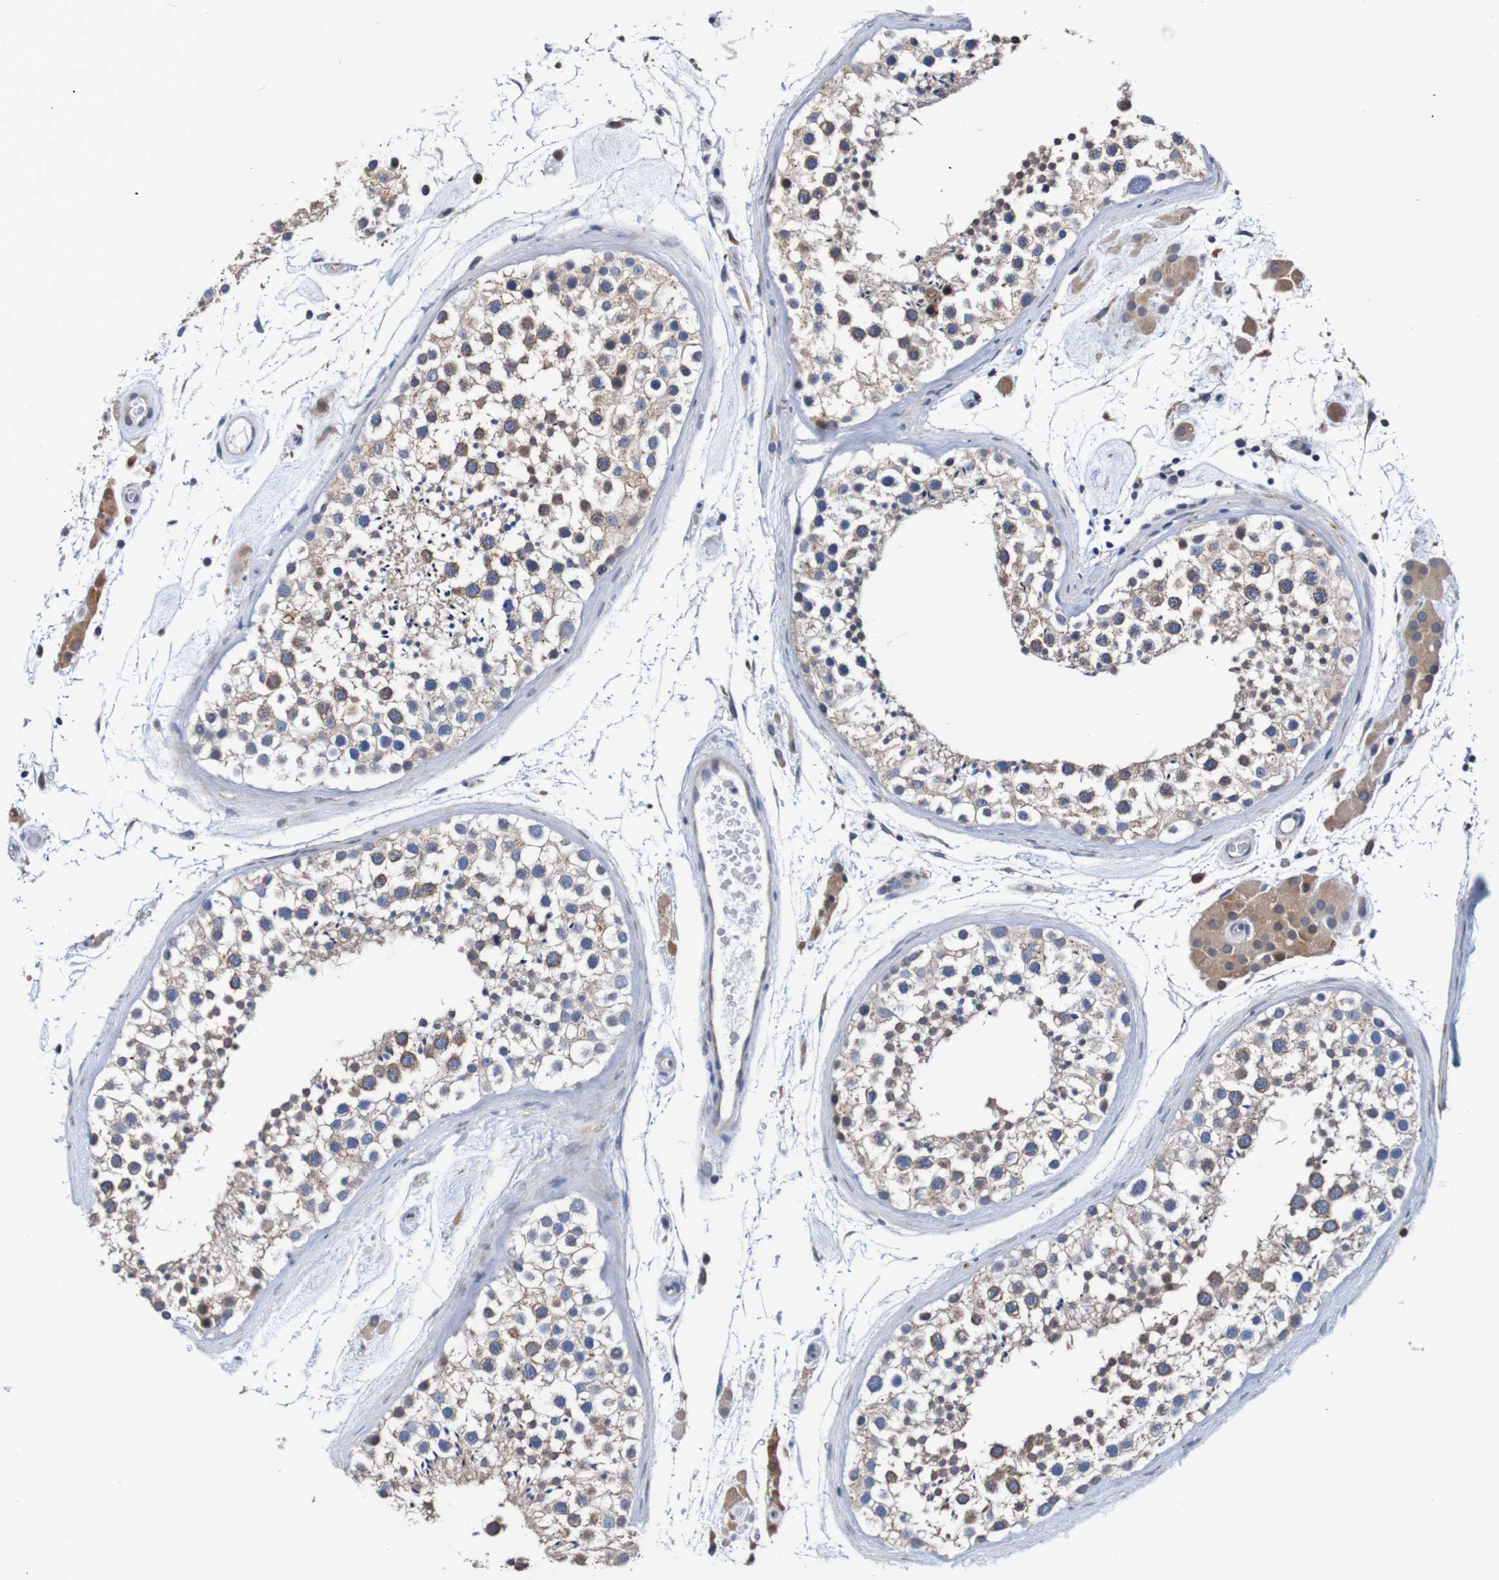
{"staining": {"intensity": "weak", "quantity": ">75%", "location": "cytoplasmic/membranous"}, "tissue": "testis", "cell_type": "Cells in seminiferous ducts", "image_type": "normal", "snomed": [{"axis": "morphology", "description": "Normal tissue, NOS"}, {"axis": "topography", "description": "Testis"}], "caption": "Protein expression analysis of unremarkable human testis reveals weak cytoplasmic/membranous staining in approximately >75% of cells in seminiferous ducts. Using DAB (3,3'-diaminobenzidine) (brown) and hematoxylin (blue) stains, captured at high magnification using brightfield microscopy.", "gene": "FIBP", "patient": {"sex": "male", "age": 46}}